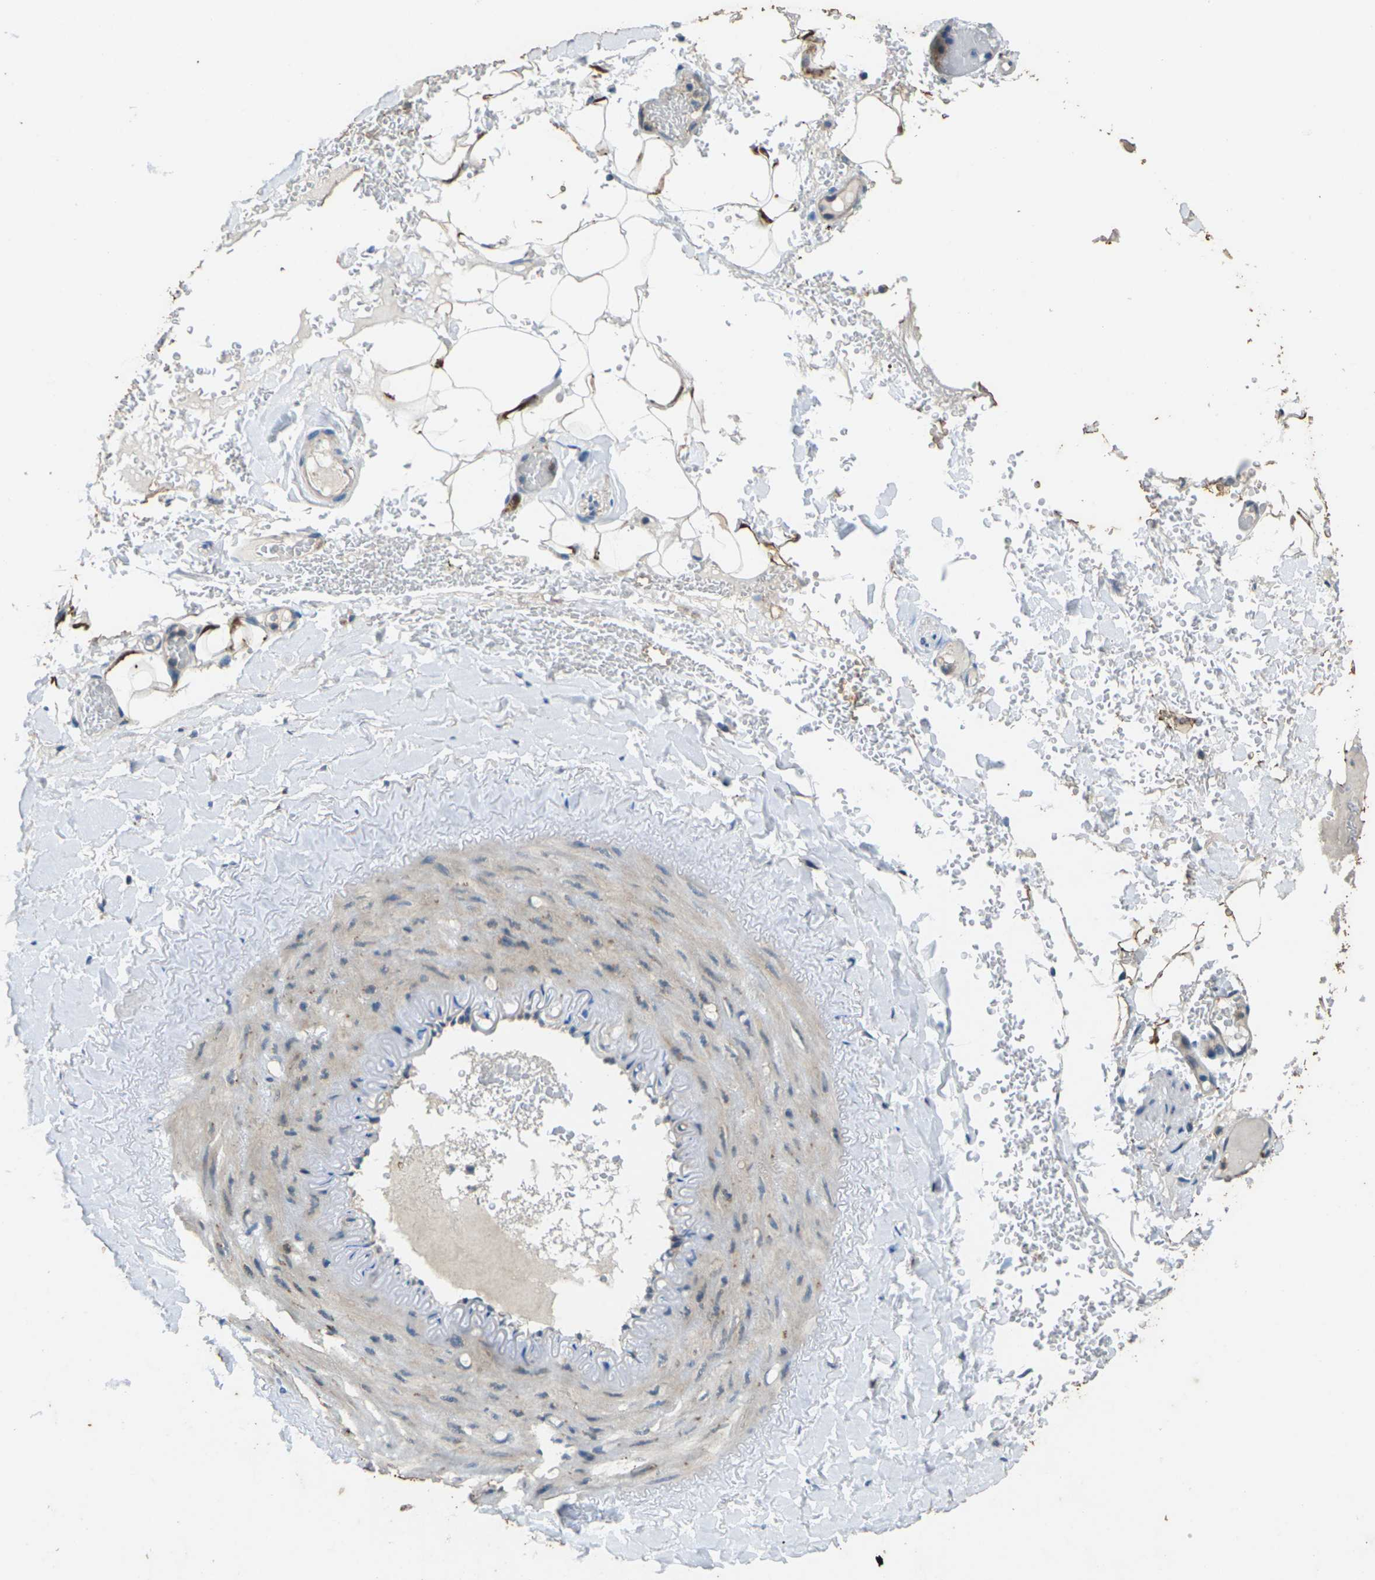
{"staining": {"intensity": "weak", "quantity": ">75%", "location": "cytoplasmic/membranous"}, "tissue": "adipose tissue", "cell_type": "Adipocytes", "image_type": "normal", "snomed": [{"axis": "morphology", "description": "Normal tissue, NOS"}, {"axis": "topography", "description": "Peripheral nerve tissue"}], "caption": "Adipocytes demonstrate low levels of weak cytoplasmic/membranous expression in approximately >75% of cells in unremarkable human adipose tissue. The staining was performed using DAB (3,3'-diaminobenzidine), with brown indicating positive protein expression. Nuclei are stained blue with hematoxylin.", "gene": "SIGLEC14", "patient": {"sex": "male", "age": 70}}